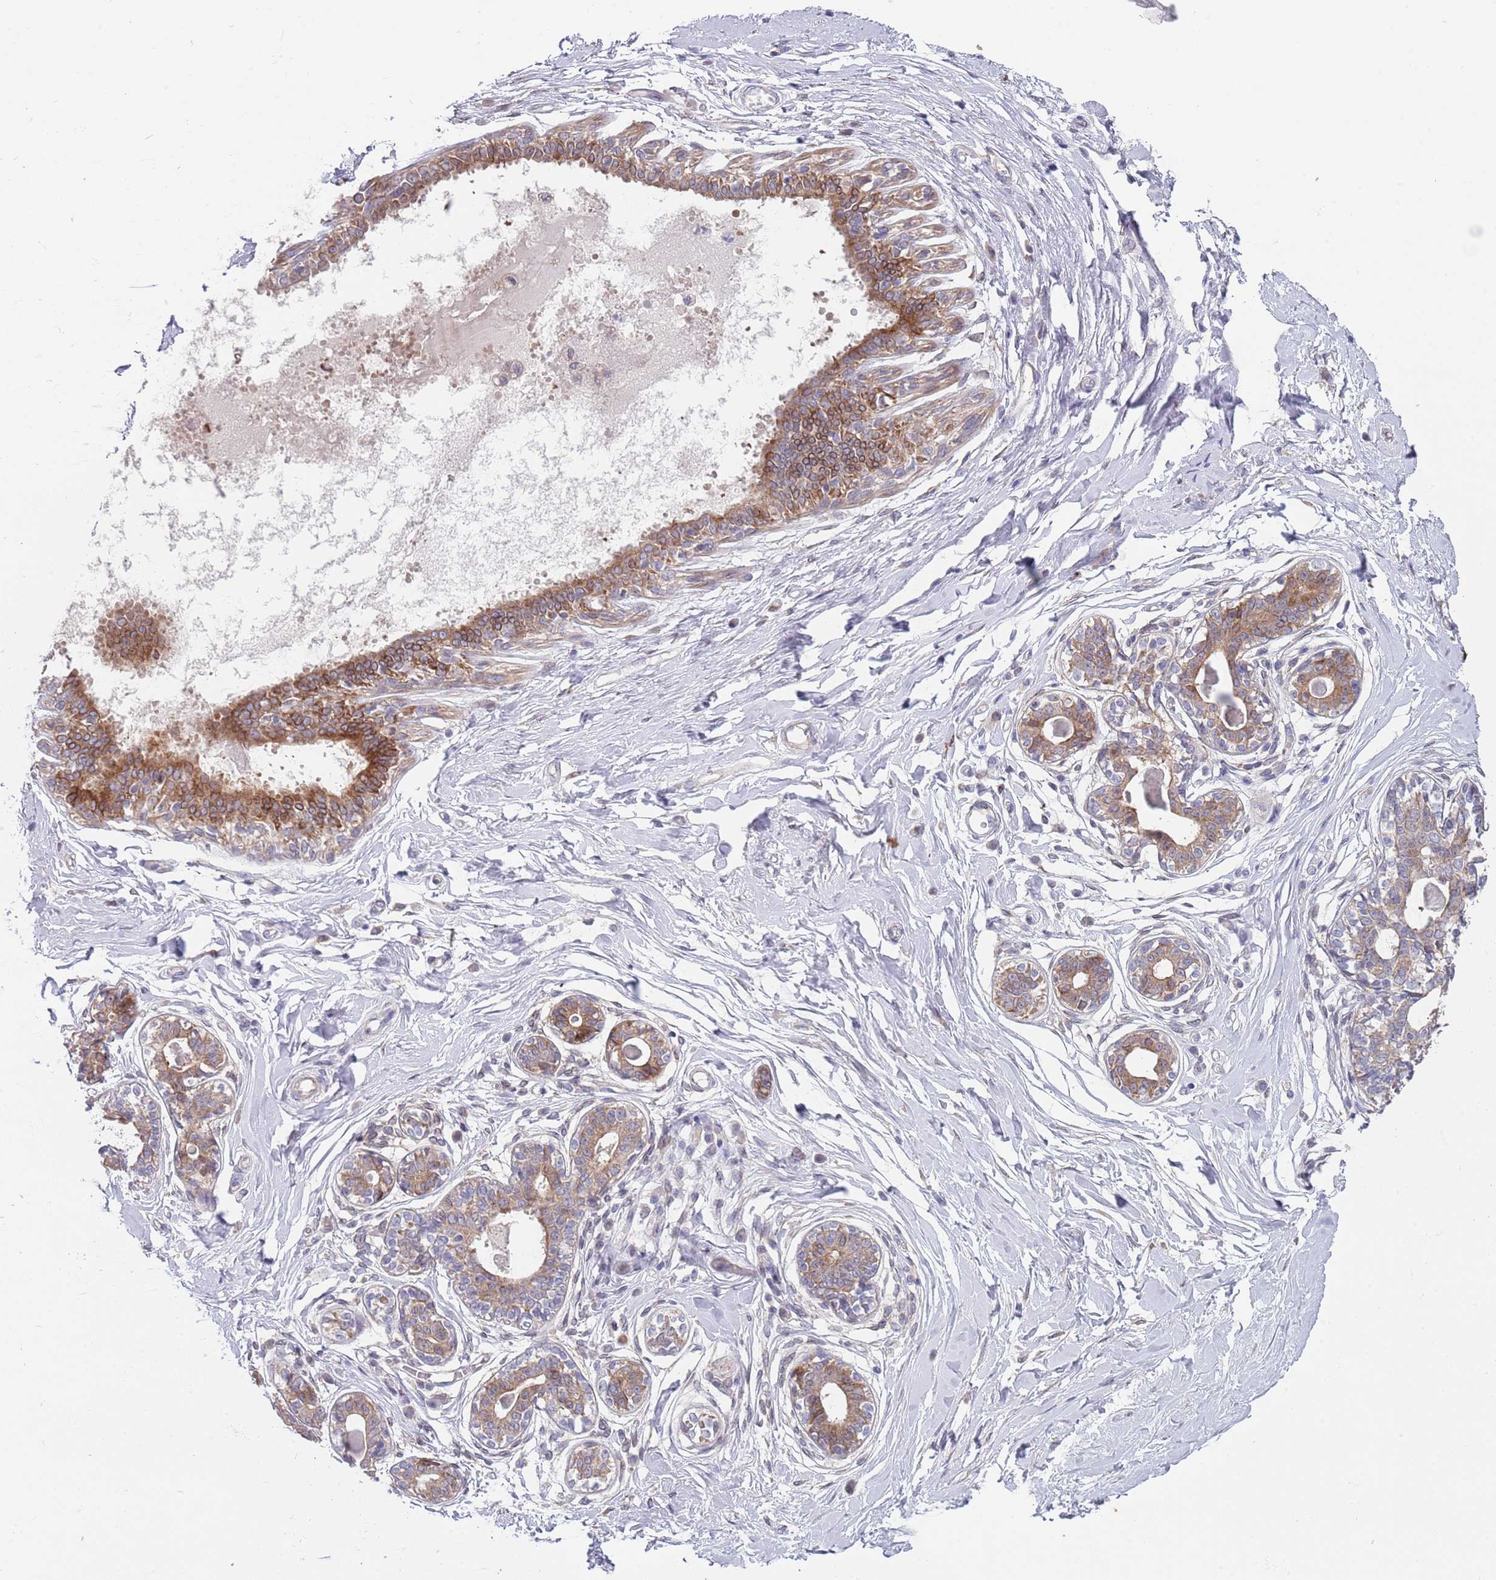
{"staining": {"intensity": "negative", "quantity": "none", "location": "none"}, "tissue": "breast", "cell_type": "Adipocytes", "image_type": "normal", "snomed": [{"axis": "morphology", "description": "Normal tissue, NOS"}, {"axis": "topography", "description": "Breast"}], "caption": "IHC photomicrograph of benign human breast stained for a protein (brown), which exhibits no staining in adipocytes.", "gene": "ABCC10", "patient": {"sex": "female", "age": 45}}